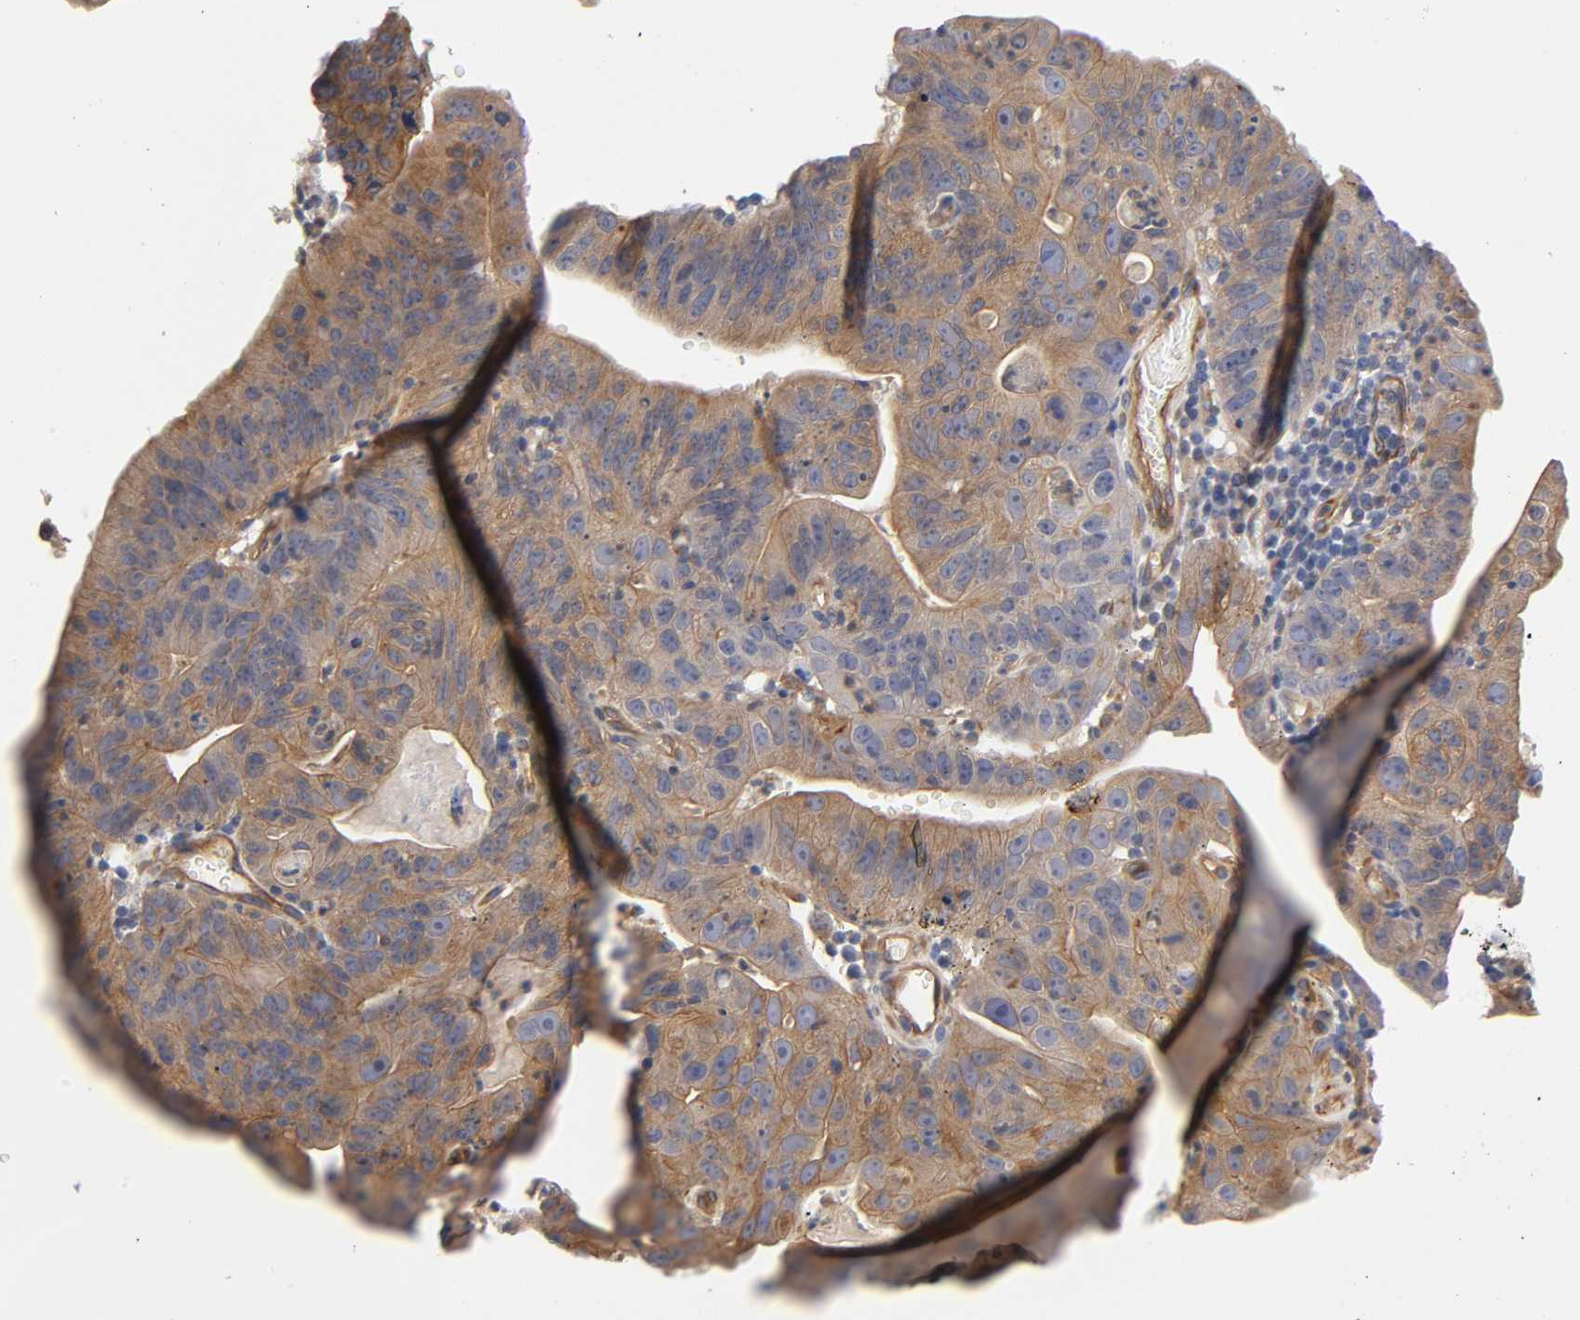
{"staining": {"intensity": "moderate", "quantity": ">75%", "location": "cytoplasmic/membranous"}, "tissue": "stomach cancer", "cell_type": "Tumor cells", "image_type": "cancer", "snomed": [{"axis": "morphology", "description": "Adenocarcinoma, NOS"}, {"axis": "topography", "description": "Stomach"}], "caption": "IHC micrograph of stomach cancer (adenocarcinoma) stained for a protein (brown), which reveals medium levels of moderate cytoplasmic/membranous positivity in approximately >75% of tumor cells.", "gene": "RAB13", "patient": {"sex": "male", "age": 59}}